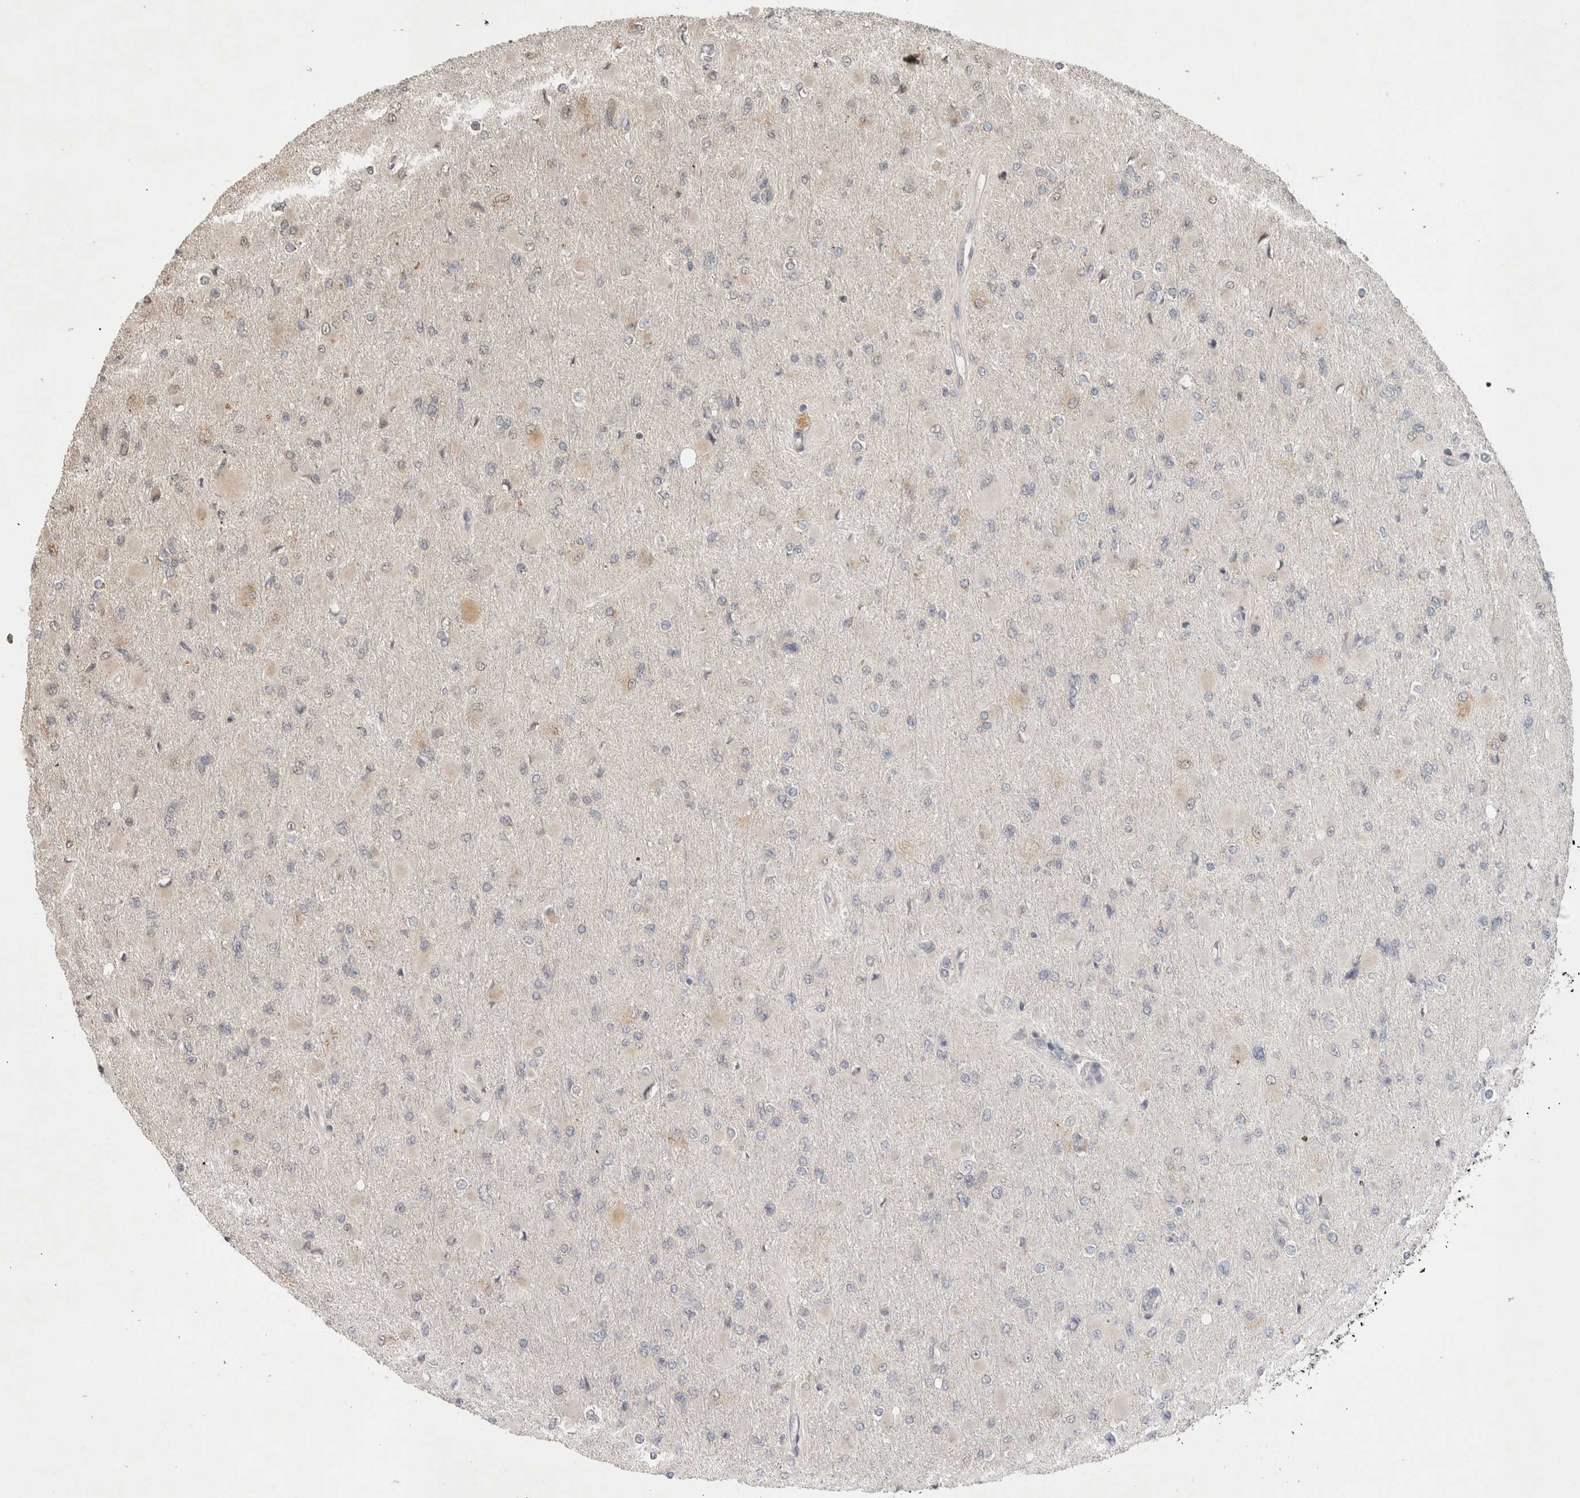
{"staining": {"intensity": "weak", "quantity": "<25%", "location": "cytoplasmic/membranous"}, "tissue": "glioma", "cell_type": "Tumor cells", "image_type": "cancer", "snomed": [{"axis": "morphology", "description": "Glioma, malignant, High grade"}, {"axis": "topography", "description": "Cerebral cortex"}], "caption": "High power microscopy micrograph of an immunohistochemistry (IHC) image of malignant glioma (high-grade), revealing no significant staining in tumor cells.", "gene": "PITPNC1", "patient": {"sex": "female", "age": 36}}